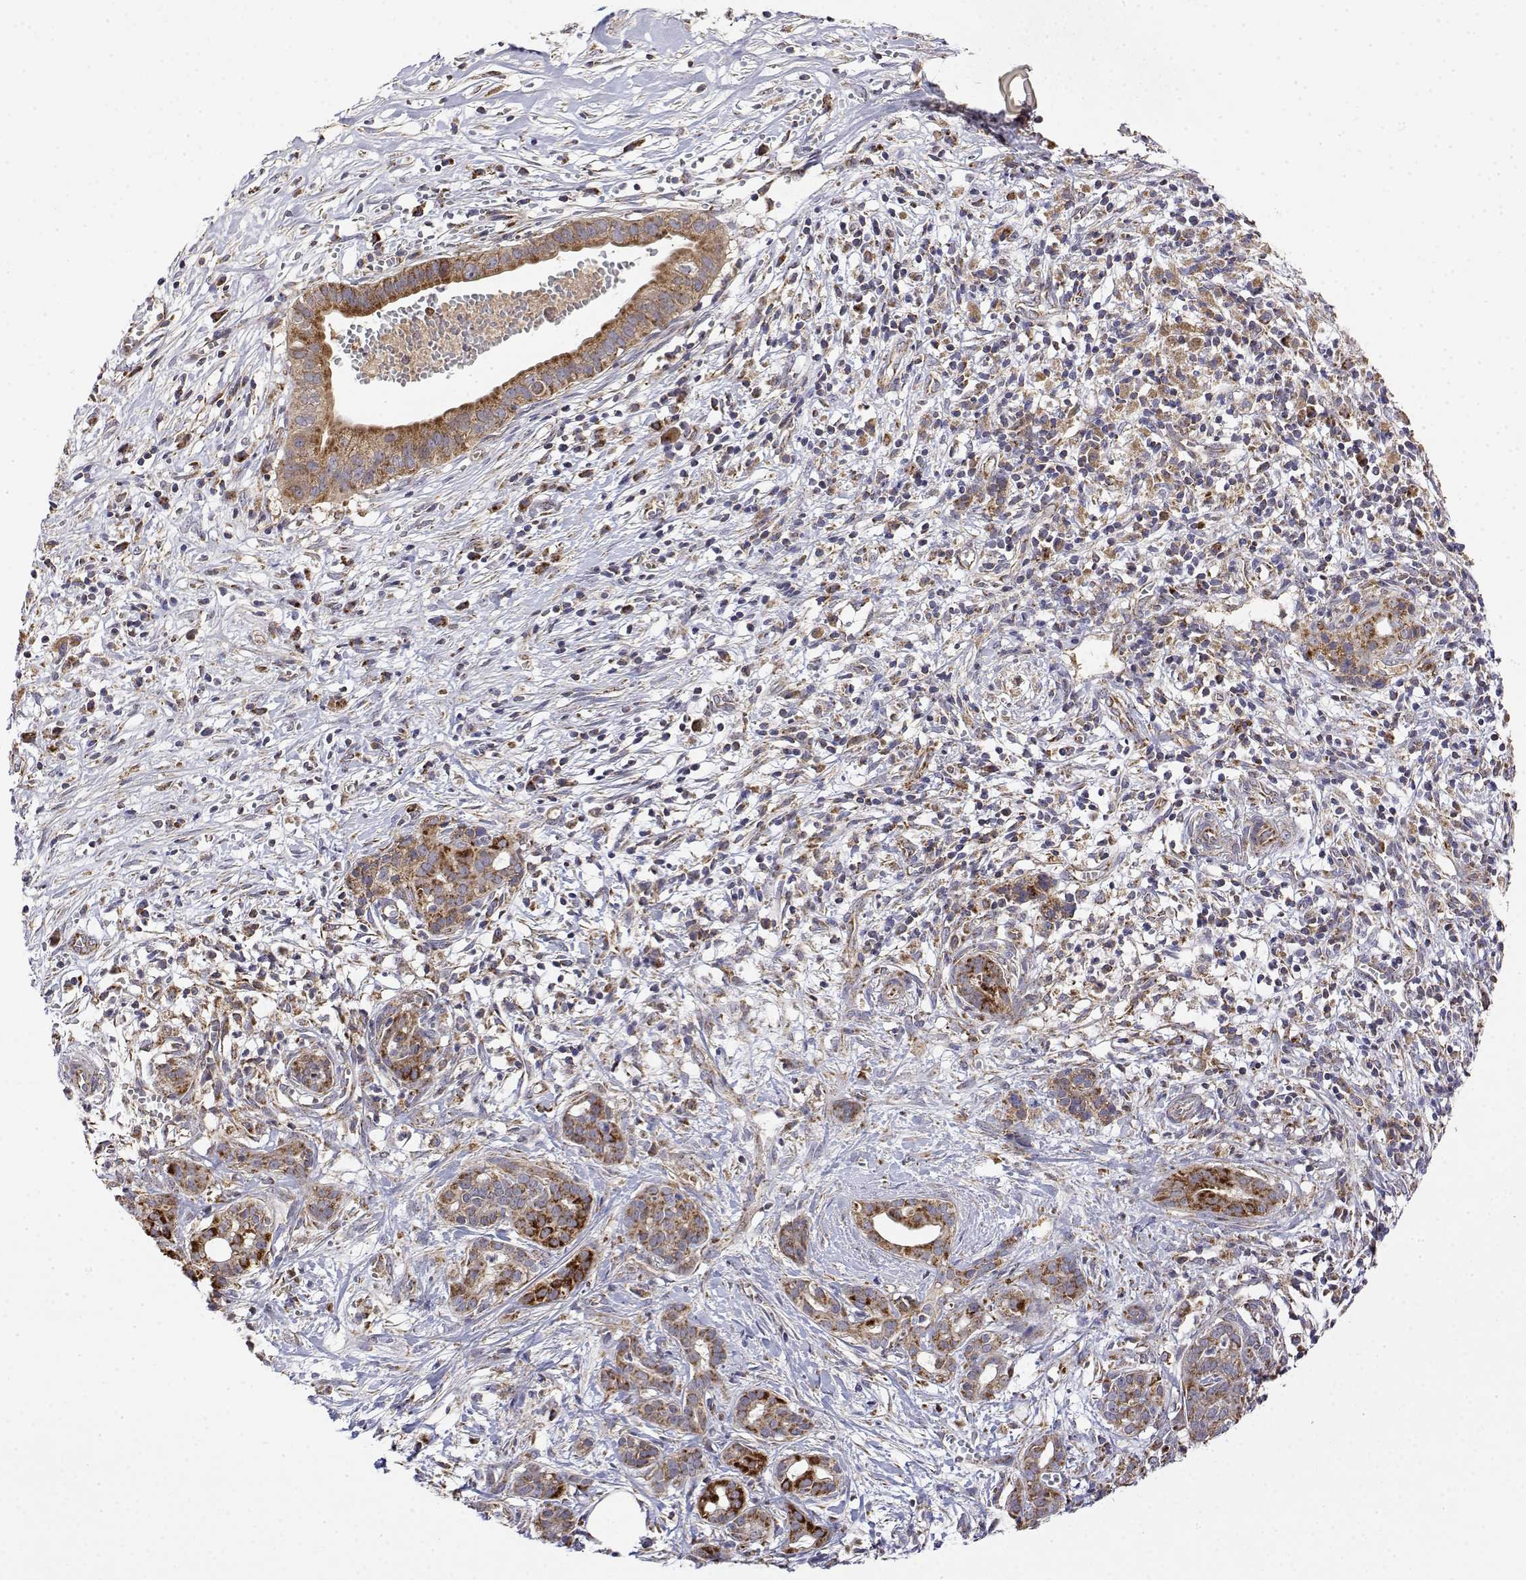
{"staining": {"intensity": "moderate", "quantity": ">75%", "location": "cytoplasmic/membranous"}, "tissue": "pancreatic cancer", "cell_type": "Tumor cells", "image_type": "cancer", "snomed": [{"axis": "morphology", "description": "Adenocarcinoma, NOS"}, {"axis": "topography", "description": "Pancreas"}], "caption": "Brown immunohistochemical staining in pancreatic adenocarcinoma reveals moderate cytoplasmic/membranous expression in approximately >75% of tumor cells.", "gene": "GADD45GIP1", "patient": {"sex": "male", "age": 61}}